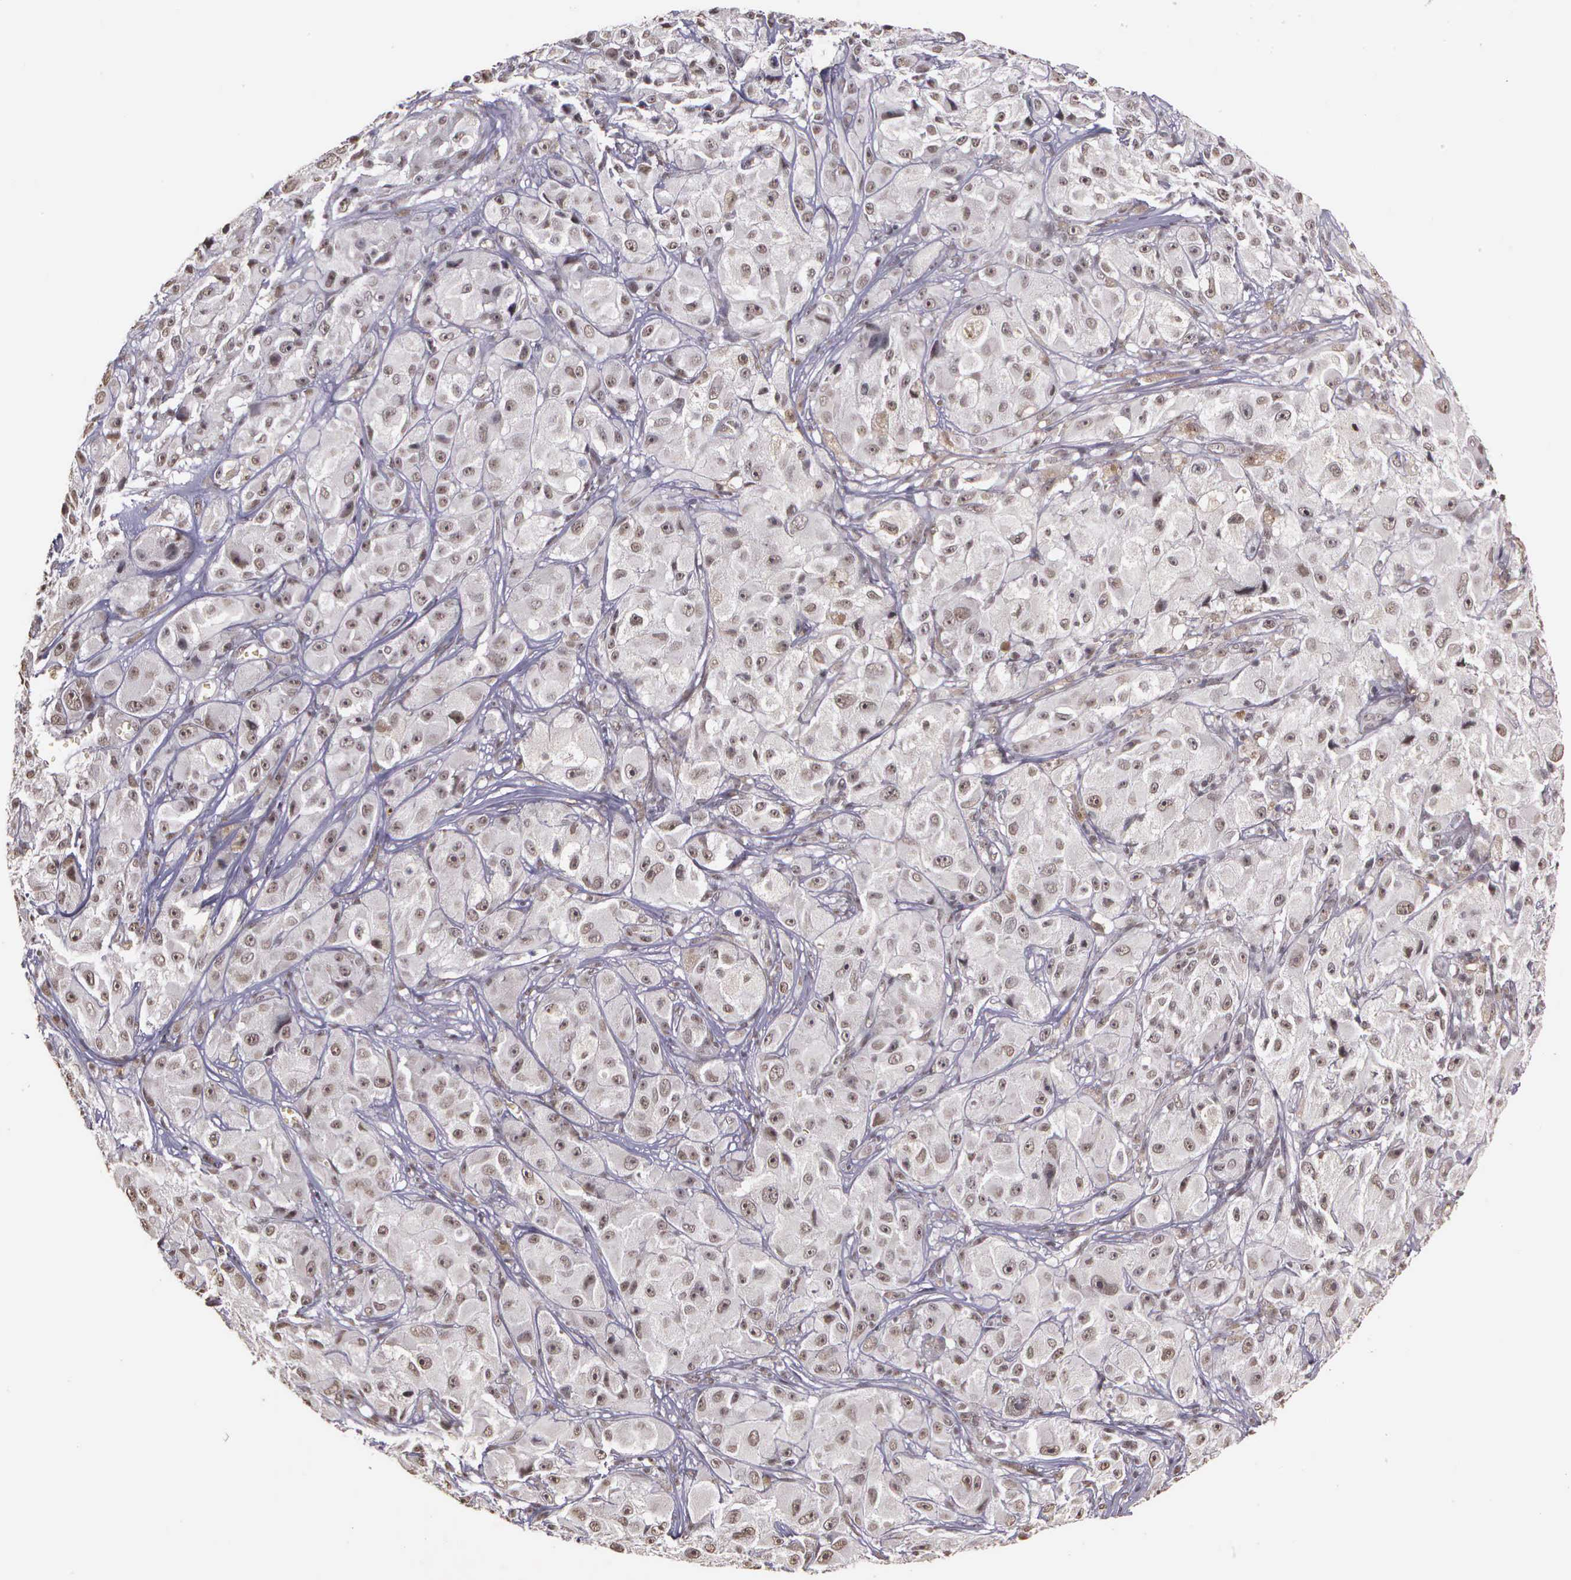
{"staining": {"intensity": "negative", "quantity": "none", "location": "none"}, "tissue": "melanoma", "cell_type": "Tumor cells", "image_type": "cancer", "snomed": [{"axis": "morphology", "description": "Malignant melanoma, NOS"}, {"axis": "topography", "description": "Skin"}], "caption": "This is an immunohistochemistry (IHC) photomicrograph of malignant melanoma. There is no positivity in tumor cells.", "gene": "ARMCX5", "patient": {"sex": "male", "age": 56}}